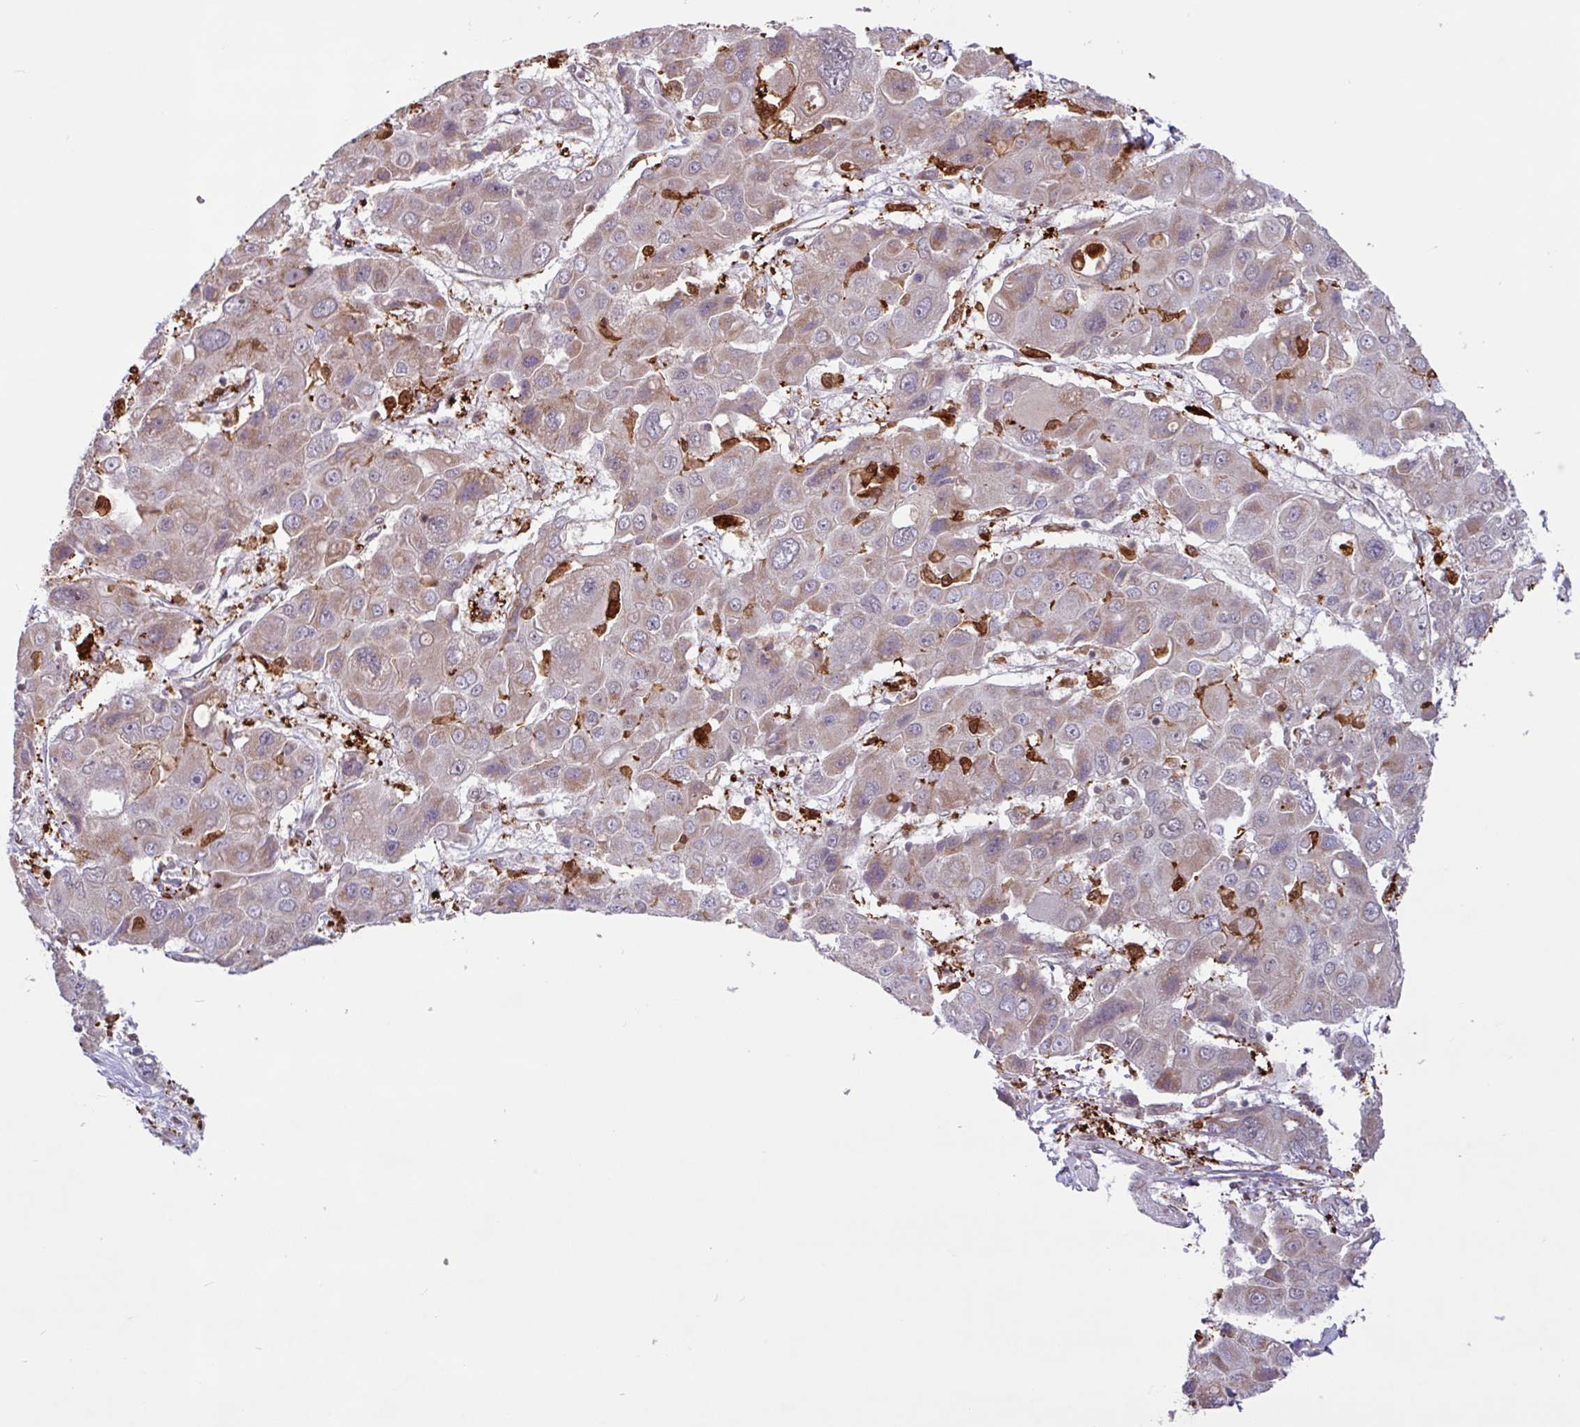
{"staining": {"intensity": "weak", "quantity": ">75%", "location": "cytoplasmic/membranous"}, "tissue": "liver cancer", "cell_type": "Tumor cells", "image_type": "cancer", "snomed": [{"axis": "morphology", "description": "Cholangiocarcinoma"}, {"axis": "topography", "description": "Liver"}], "caption": "Immunohistochemical staining of human liver cholangiocarcinoma reveals weak cytoplasmic/membranous protein expression in approximately >75% of tumor cells.", "gene": "BRD3", "patient": {"sex": "male", "age": 67}}